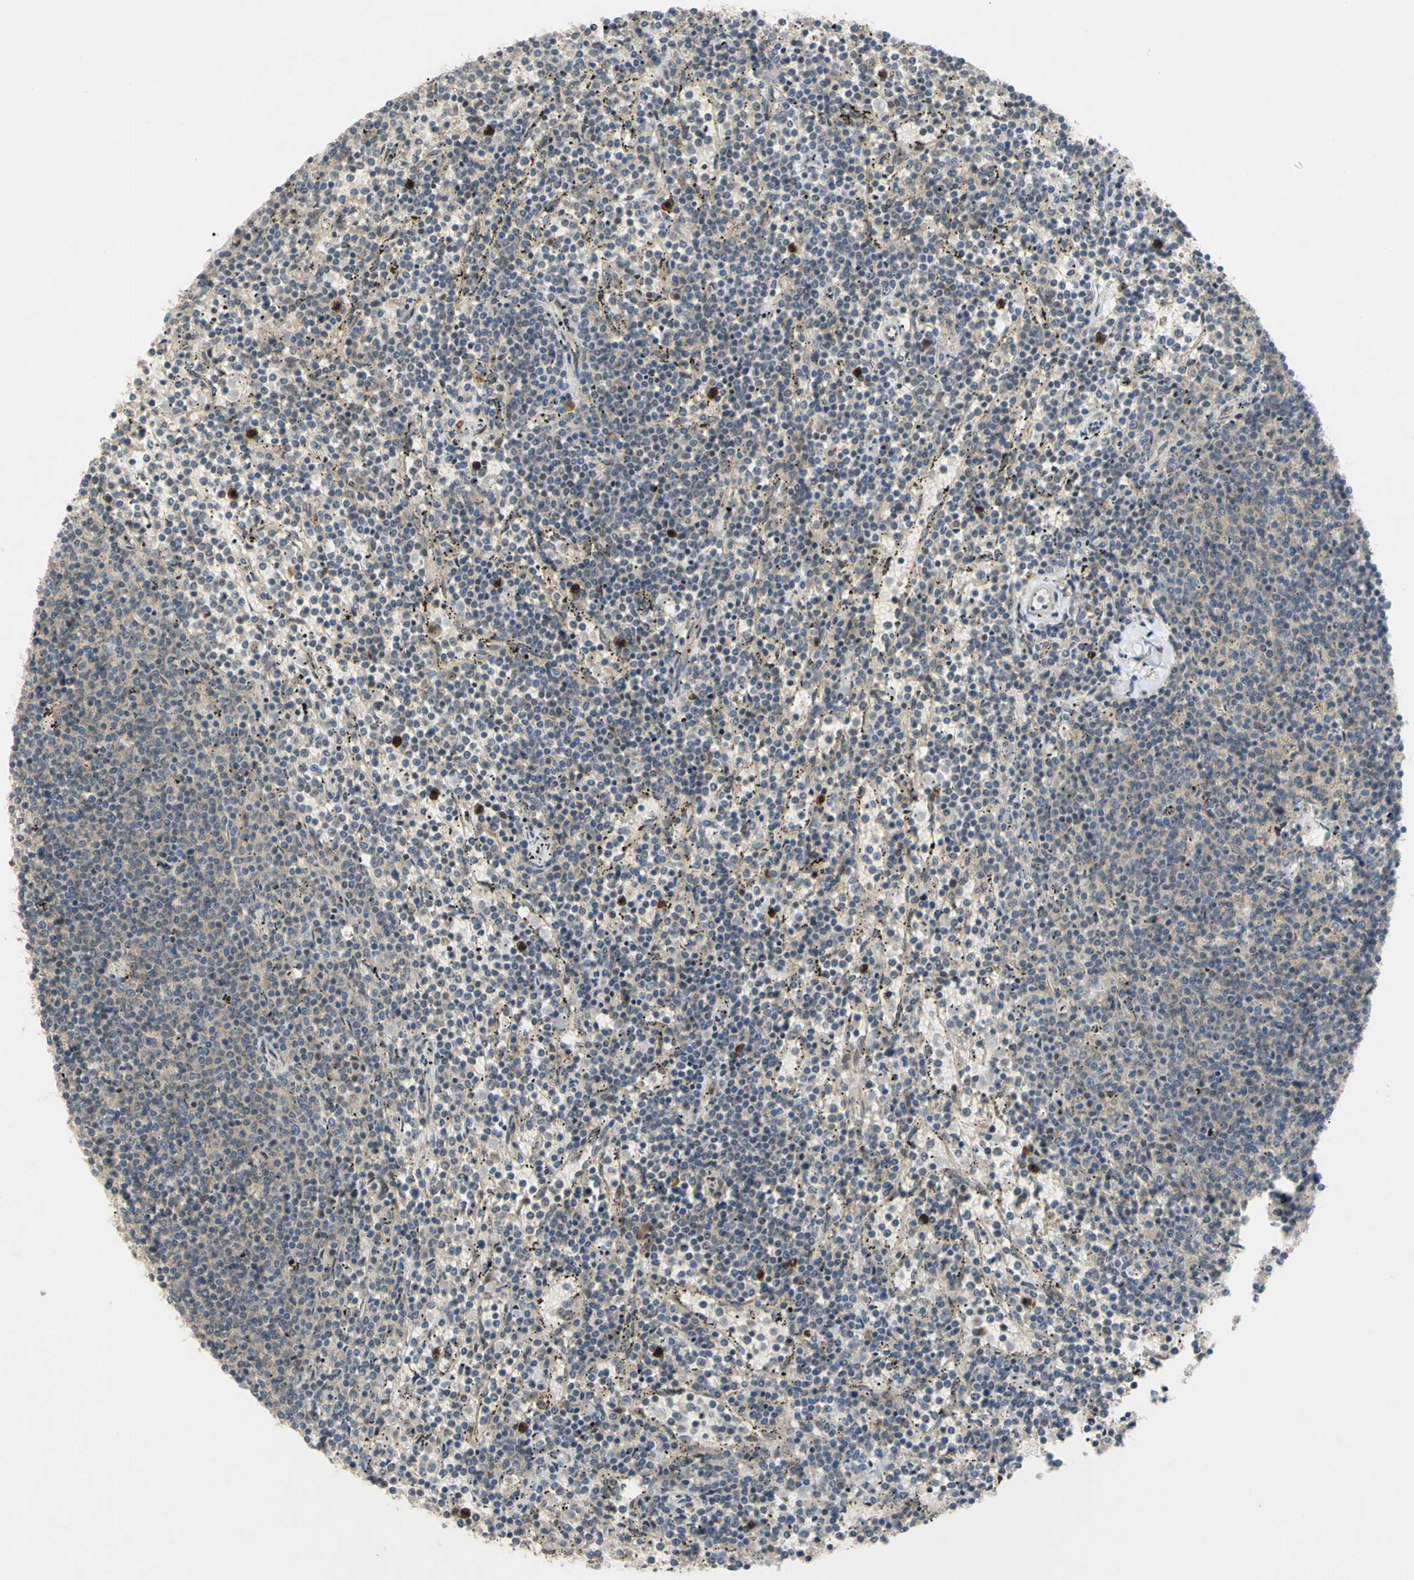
{"staining": {"intensity": "negative", "quantity": "none", "location": "none"}, "tissue": "lymphoma", "cell_type": "Tumor cells", "image_type": "cancer", "snomed": [{"axis": "morphology", "description": "Malignant lymphoma, non-Hodgkin's type, Low grade"}, {"axis": "topography", "description": "Spleen"}], "caption": "Immunohistochemical staining of low-grade malignant lymphoma, non-Hodgkin's type exhibits no significant staining in tumor cells.", "gene": "ALK", "patient": {"sex": "female", "age": 50}}